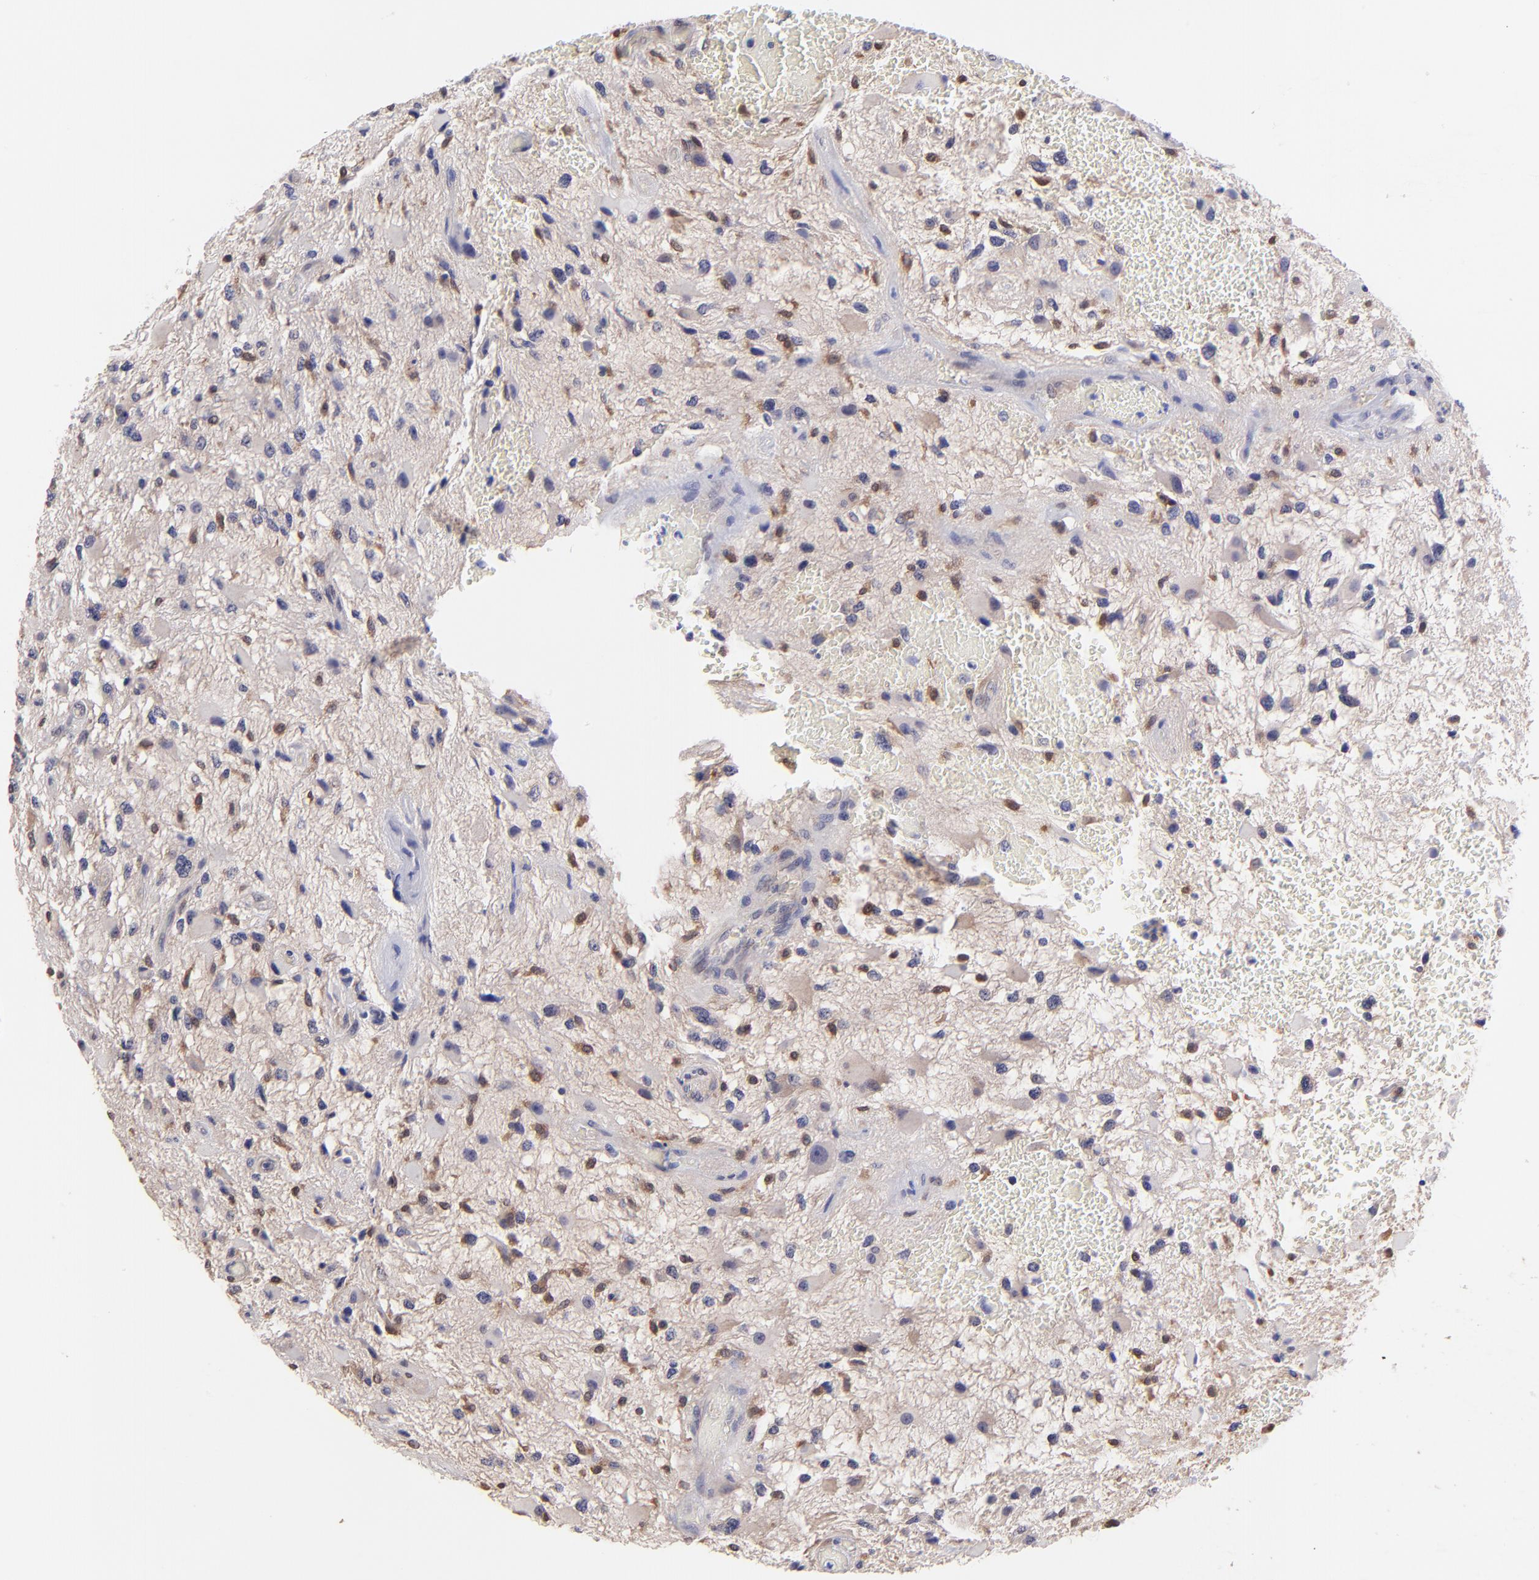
{"staining": {"intensity": "weak", "quantity": "<25%", "location": "nuclear"}, "tissue": "glioma", "cell_type": "Tumor cells", "image_type": "cancer", "snomed": [{"axis": "morphology", "description": "Glioma, malignant, High grade"}, {"axis": "topography", "description": "Brain"}], "caption": "IHC micrograph of neoplastic tissue: malignant high-grade glioma stained with DAB exhibits no significant protein staining in tumor cells.", "gene": "HYAL1", "patient": {"sex": "female", "age": 60}}